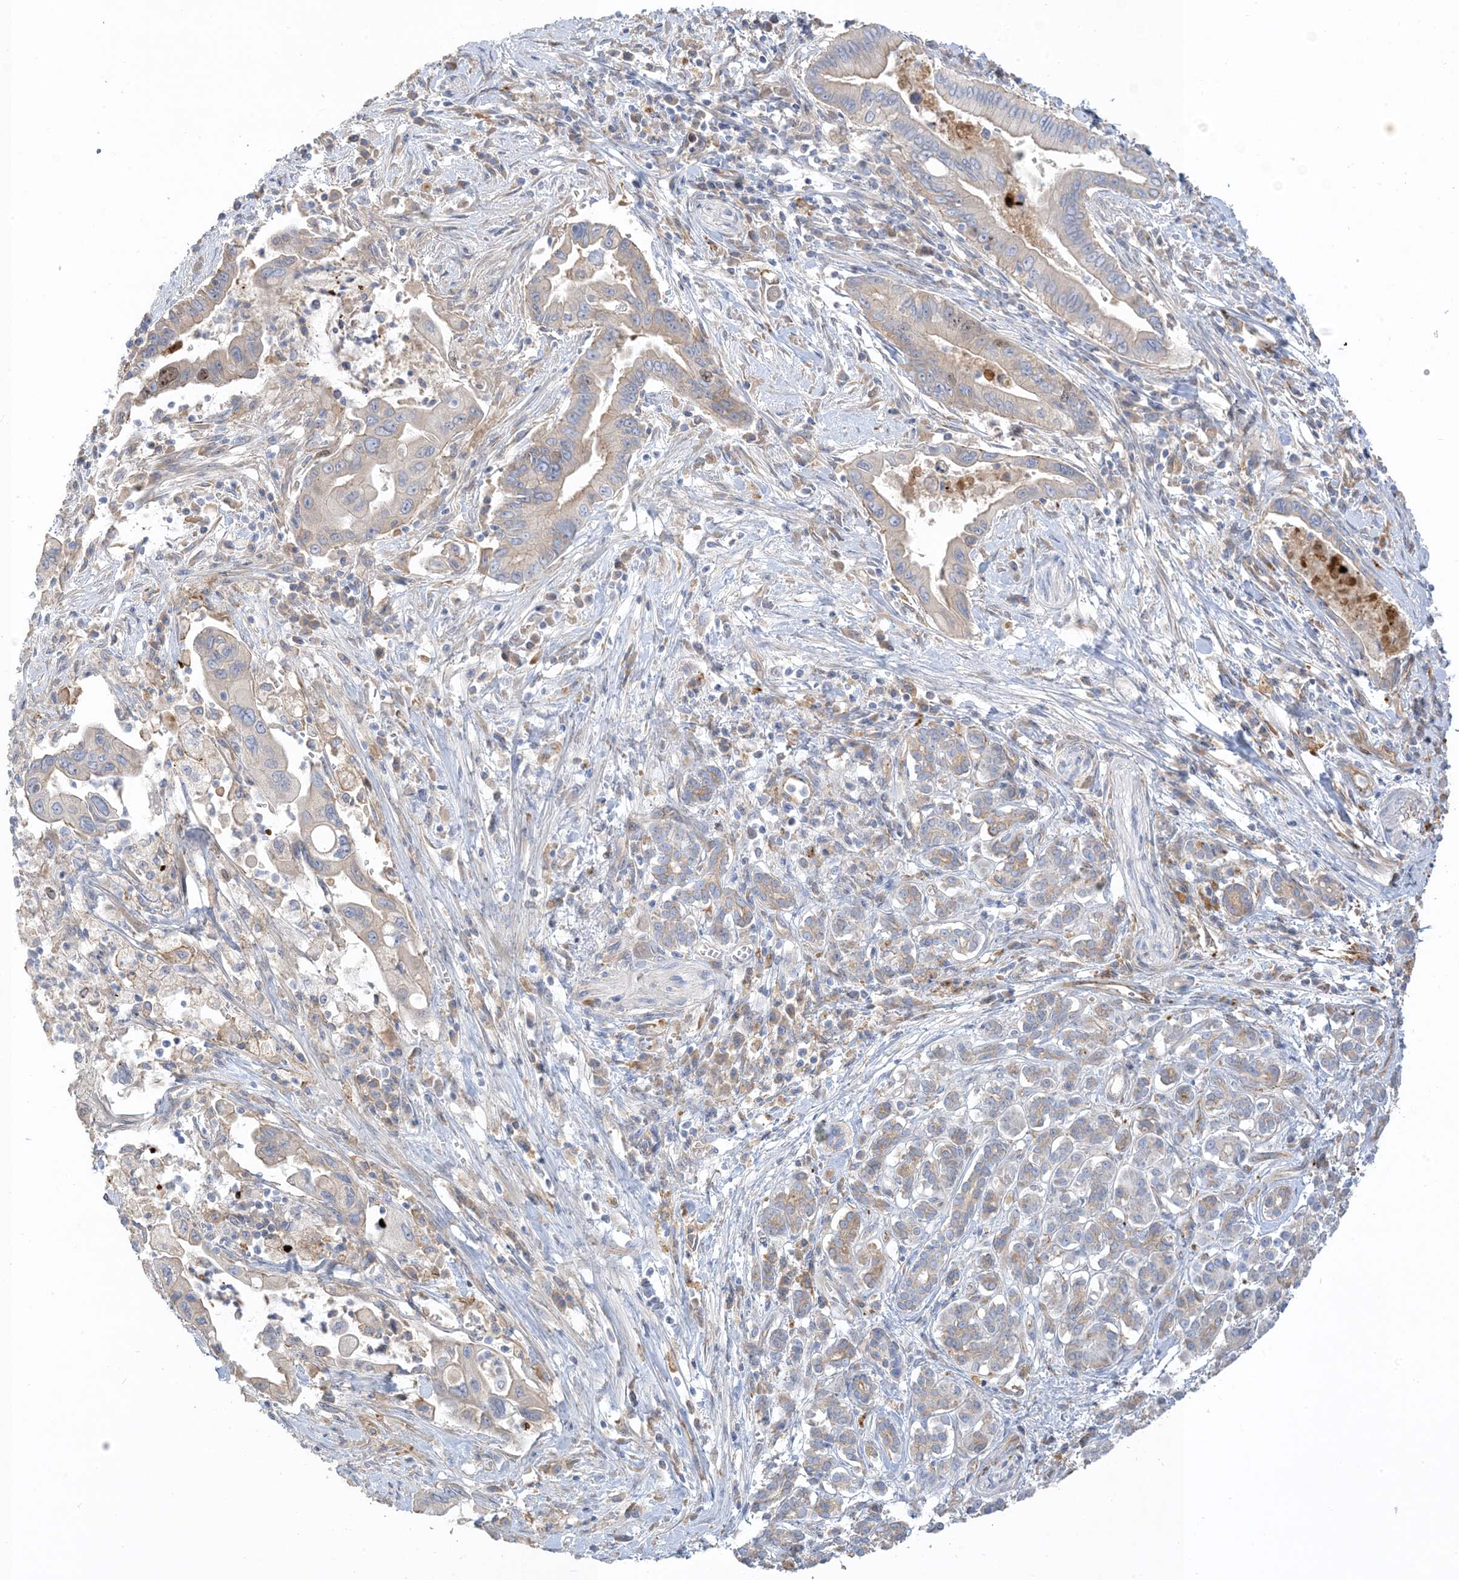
{"staining": {"intensity": "moderate", "quantity": "<25%", "location": "nuclear"}, "tissue": "pancreatic cancer", "cell_type": "Tumor cells", "image_type": "cancer", "snomed": [{"axis": "morphology", "description": "Adenocarcinoma, NOS"}, {"axis": "topography", "description": "Pancreas"}], "caption": "Adenocarcinoma (pancreatic) stained with DAB immunohistochemistry (IHC) demonstrates low levels of moderate nuclear positivity in about <25% of tumor cells.", "gene": "PEAR1", "patient": {"sex": "male", "age": 78}}